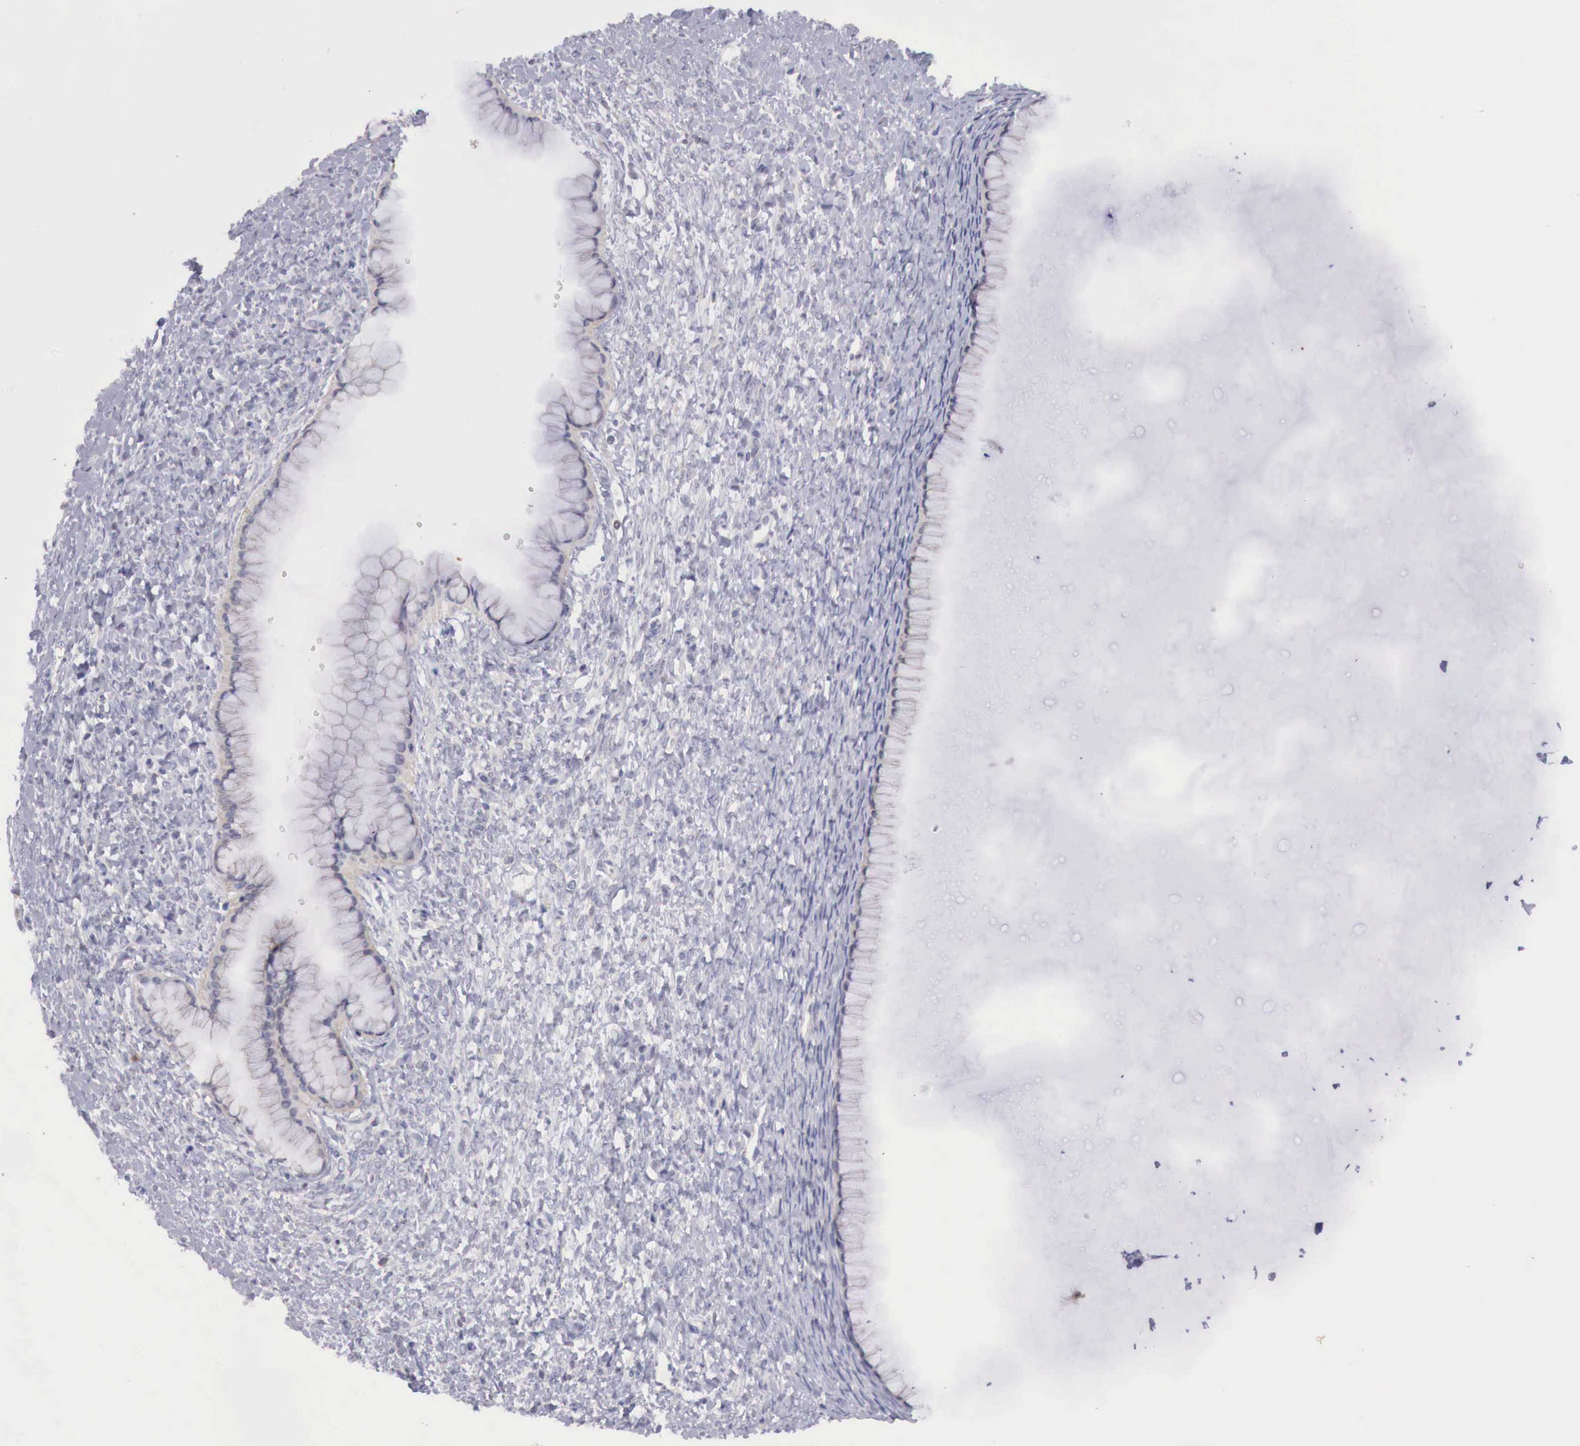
{"staining": {"intensity": "negative", "quantity": "none", "location": "none"}, "tissue": "ovarian cancer", "cell_type": "Tumor cells", "image_type": "cancer", "snomed": [{"axis": "morphology", "description": "Cystadenocarcinoma, mucinous, NOS"}, {"axis": "topography", "description": "Ovary"}], "caption": "Ovarian mucinous cystadenocarcinoma stained for a protein using immunohistochemistry (IHC) shows no staining tumor cells.", "gene": "TRIM13", "patient": {"sex": "female", "age": 25}}